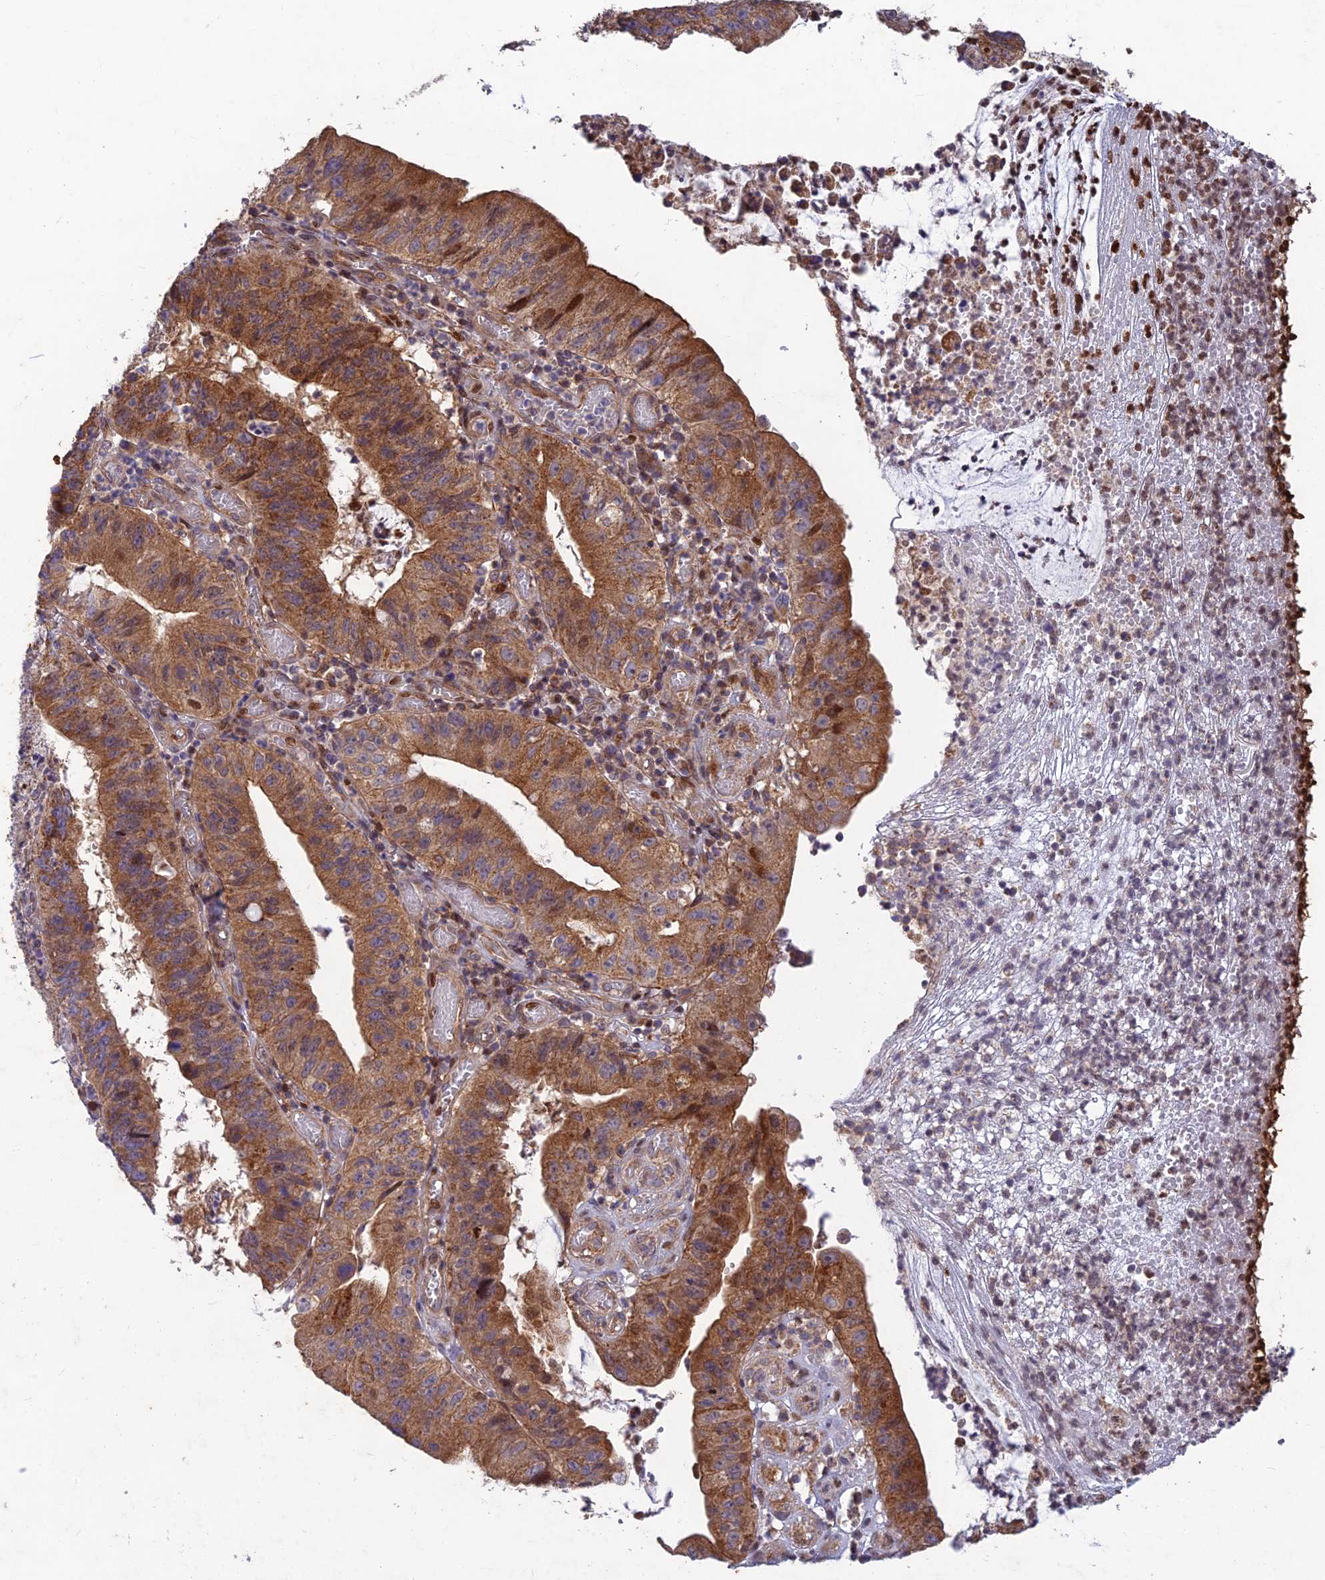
{"staining": {"intensity": "moderate", "quantity": ">75%", "location": "cytoplasmic/membranous,nuclear"}, "tissue": "stomach cancer", "cell_type": "Tumor cells", "image_type": "cancer", "snomed": [{"axis": "morphology", "description": "Adenocarcinoma, NOS"}, {"axis": "topography", "description": "Stomach"}], "caption": "A brown stain labels moderate cytoplasmic/membranous and nuclear staining of a protein in human stomach cancer tumor cells.", "gene": "RELCH", "patient": {"sex": "male", "age": 59}}